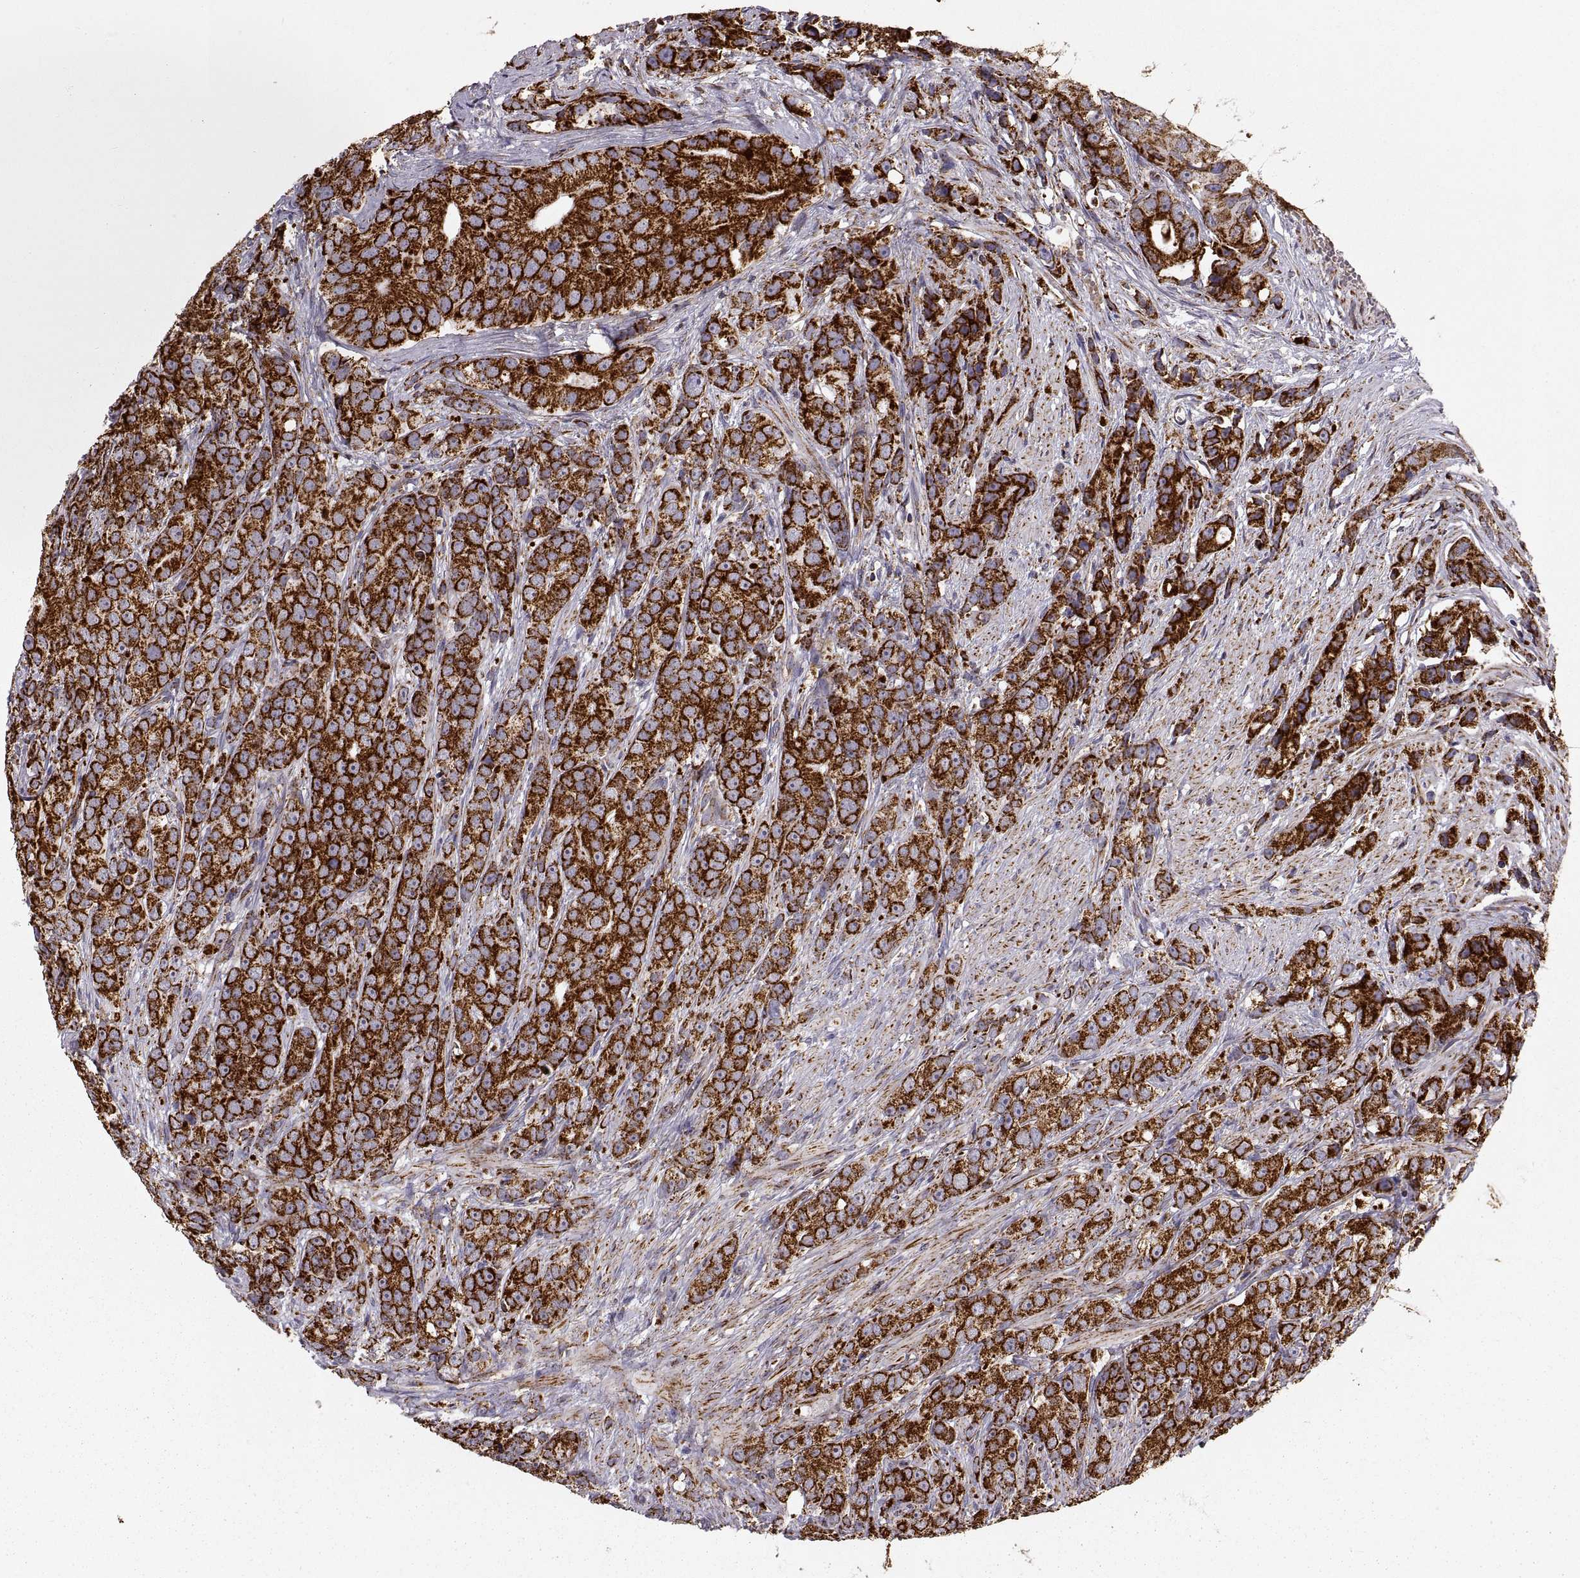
{"staining": {"intensity": "strong", "quantity": ">75%", "location": "cytoplasmic/membranous"}, "tissue": "prostate cancer", "cell_type": "Tumor cells", "image_type": "cancer", "snomed": [{"axis": "morphology", "description": "Adenocarcinoma, High grade"}, {"axis": "topography", "description": "Prostate"}], "caption": "Prostate adenocarcinoma (high-grade) tissue shows strong cytoplasmic/membranous staining in approximately >75% of tumor cells, visualized by immunohistochemistry.", "gene": "ARSD", "patient": {"sex": "male", "age": 90}}